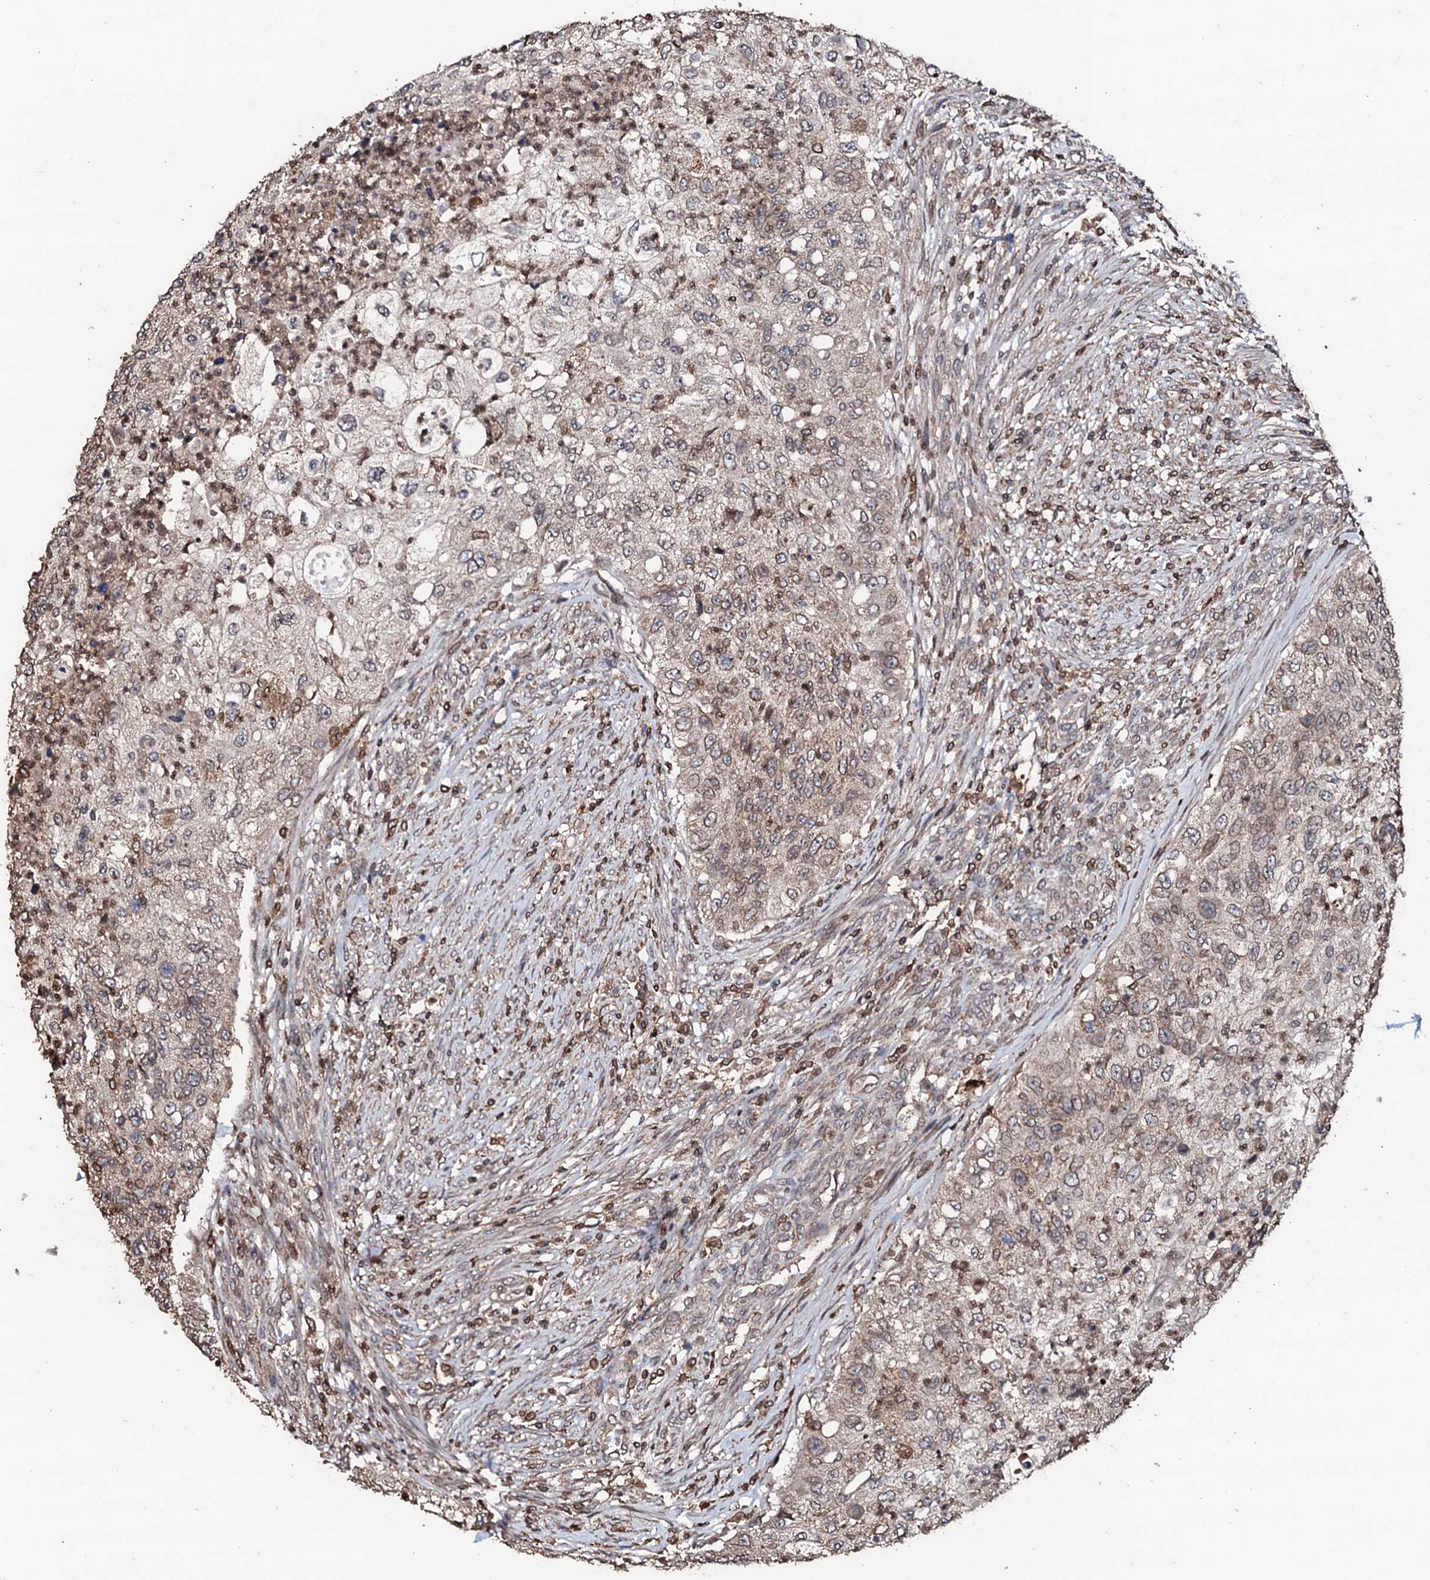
{"staining": {"intensity": "weak", "quantity": ">75%", "location": "cytoplasmic/membranous"}, "tissue": "urothelial cancer", "cell_type": "Tumor cells", "image_type": "cancer", "snomed": [{"axis": "morphology", "description": "Urothelial carcinoma, High grade"}, {"axis": "topography", "description": "Urinary bladder"}], "caption": "About >75% of tumor cells in urothelial cancer demonstrate weak cytoplasmic/membranous protein positivity as visualized by brown immunohistochemical staining.", "gene": "SDHAF2", "patient": {"sex": "female", "age": 60}}